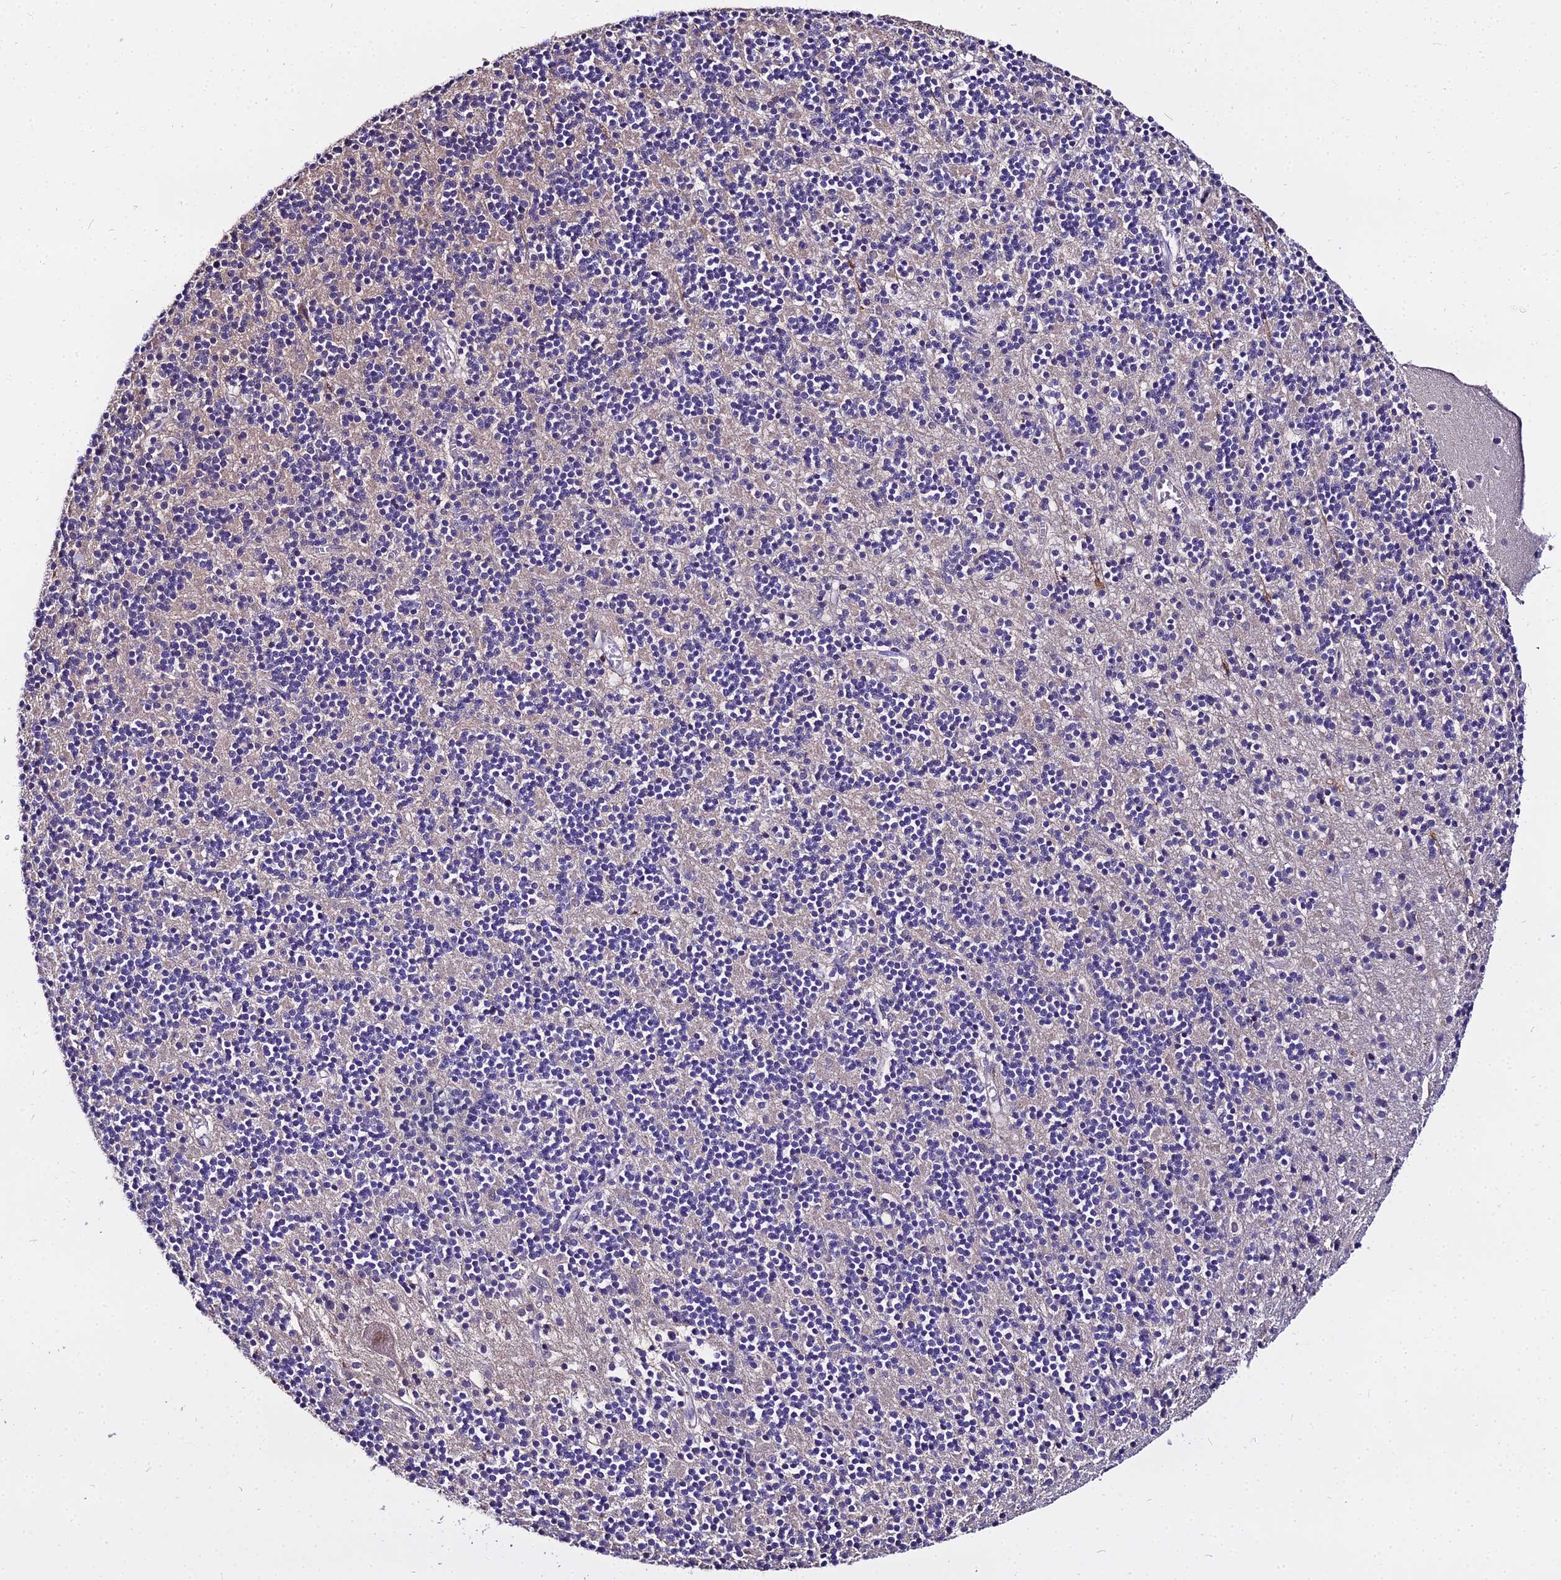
{"staining": {"intensity": "weak", "quantity": "<25%", "location": "cytoplasmic/membranous"}, "tissue": "cerebellum", "cell_type": "Cells in granular layer", "image_type": "normal", "snomed": [{"axis": "morphology", "description": "Normal tissue, NOS"}, {"axis": "topography", "description": "Cerebellum"}], "caption": "This is an IHC image of unremarkable cerebellum. There is no staining in cells in granular layer.", "gene": "TRIML2", "patient": {"sex": "male", "age": 54}}